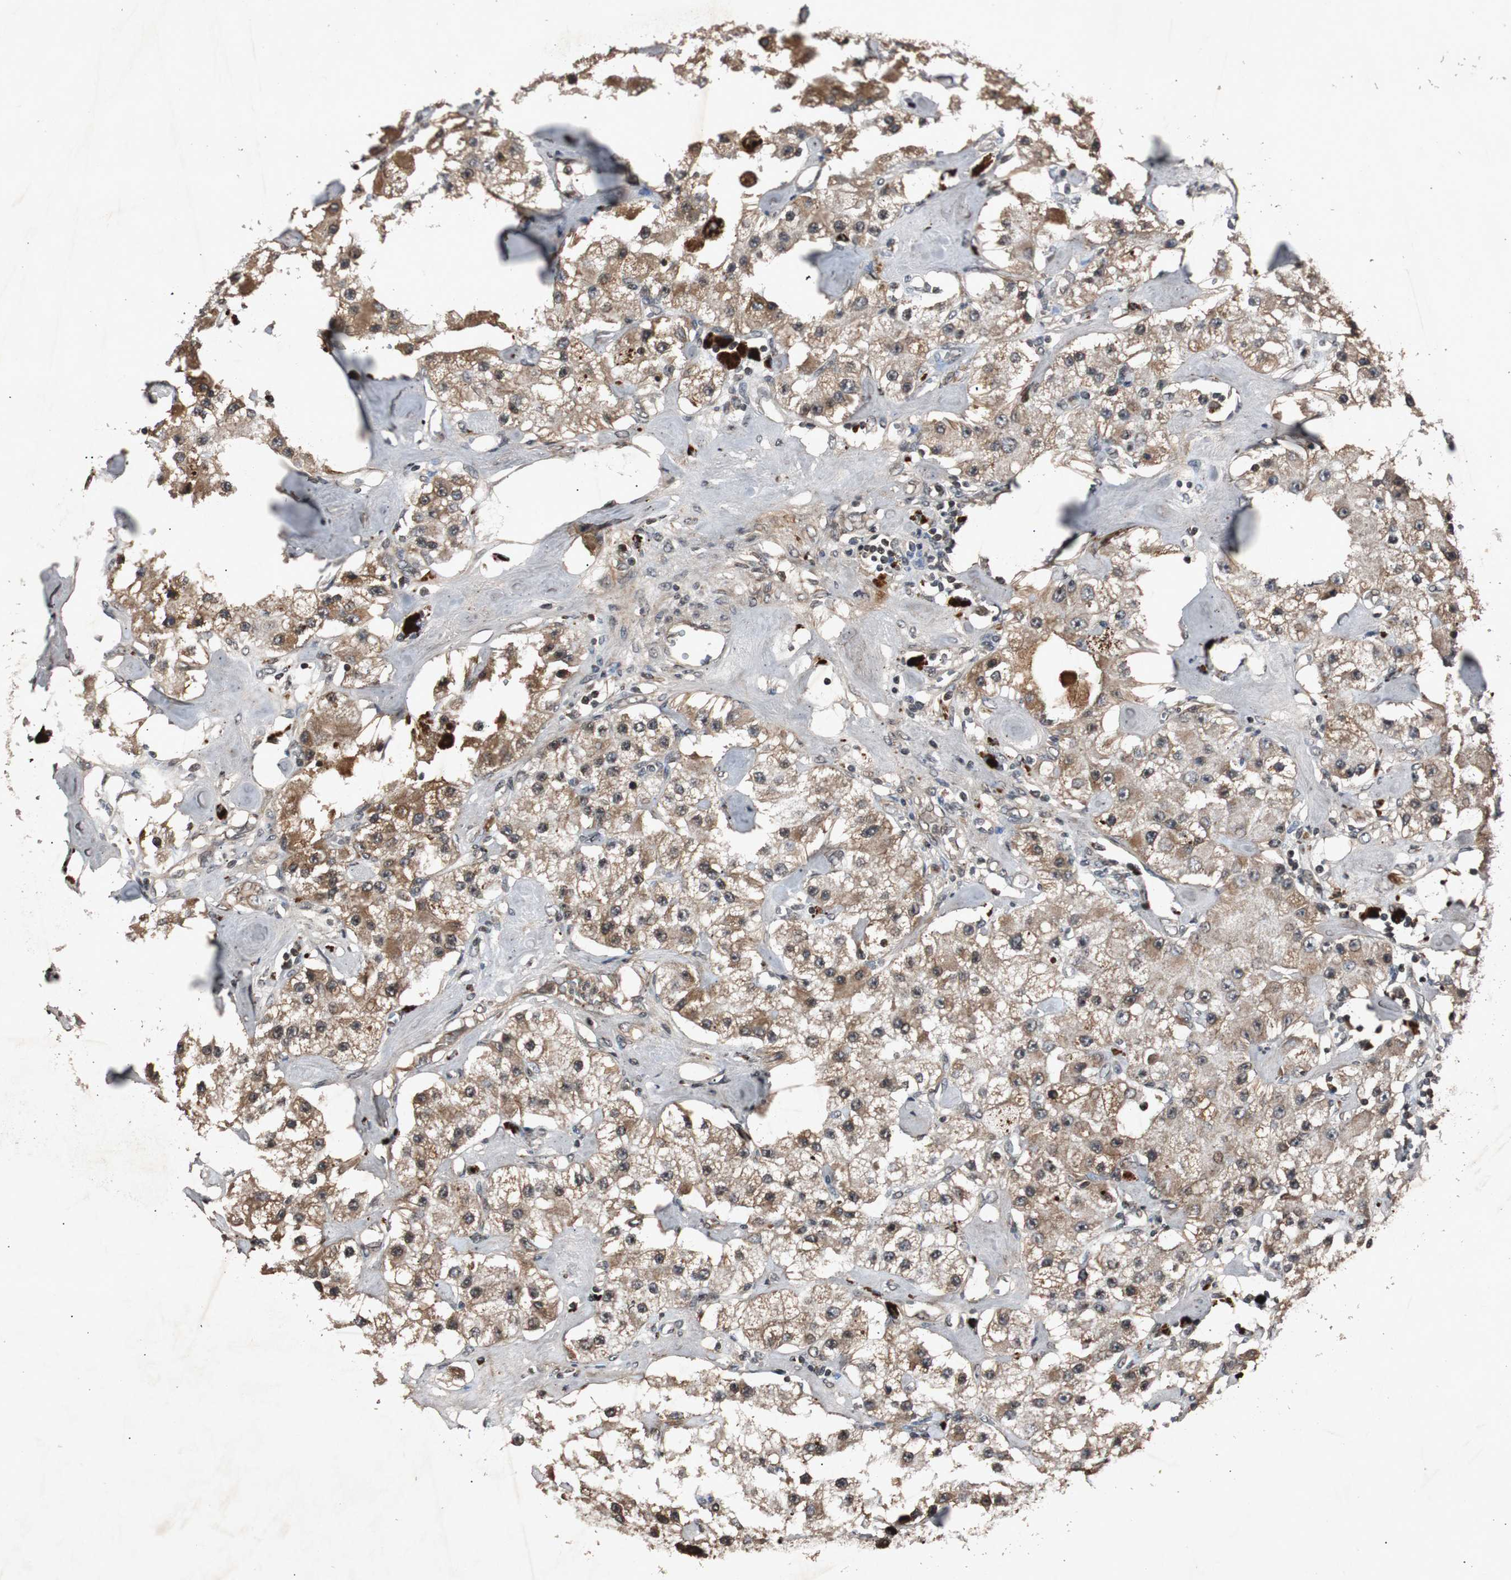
{"staining": {"intensity": "strong", "quantity": ">75%", "location": "cytoplasmic/membranous"}, "tissue": "carcinoid", "cell_type": "Tumor cells", "image_type": "cancer", "snomed": [{"axis": "morphology", "description": "Carcinoid, malignant, NOS"}, {"axis": "topography", "description": "Pancreas"}], "caption": "DAB immunohistochemical staining of human carcinoid (malignant) shows strong cytoplasmic/membranous protein positivity in approximately >75% of tumor cells.", "gene": "SLIT2", "patient": {"sex": "male", "age": 41}}